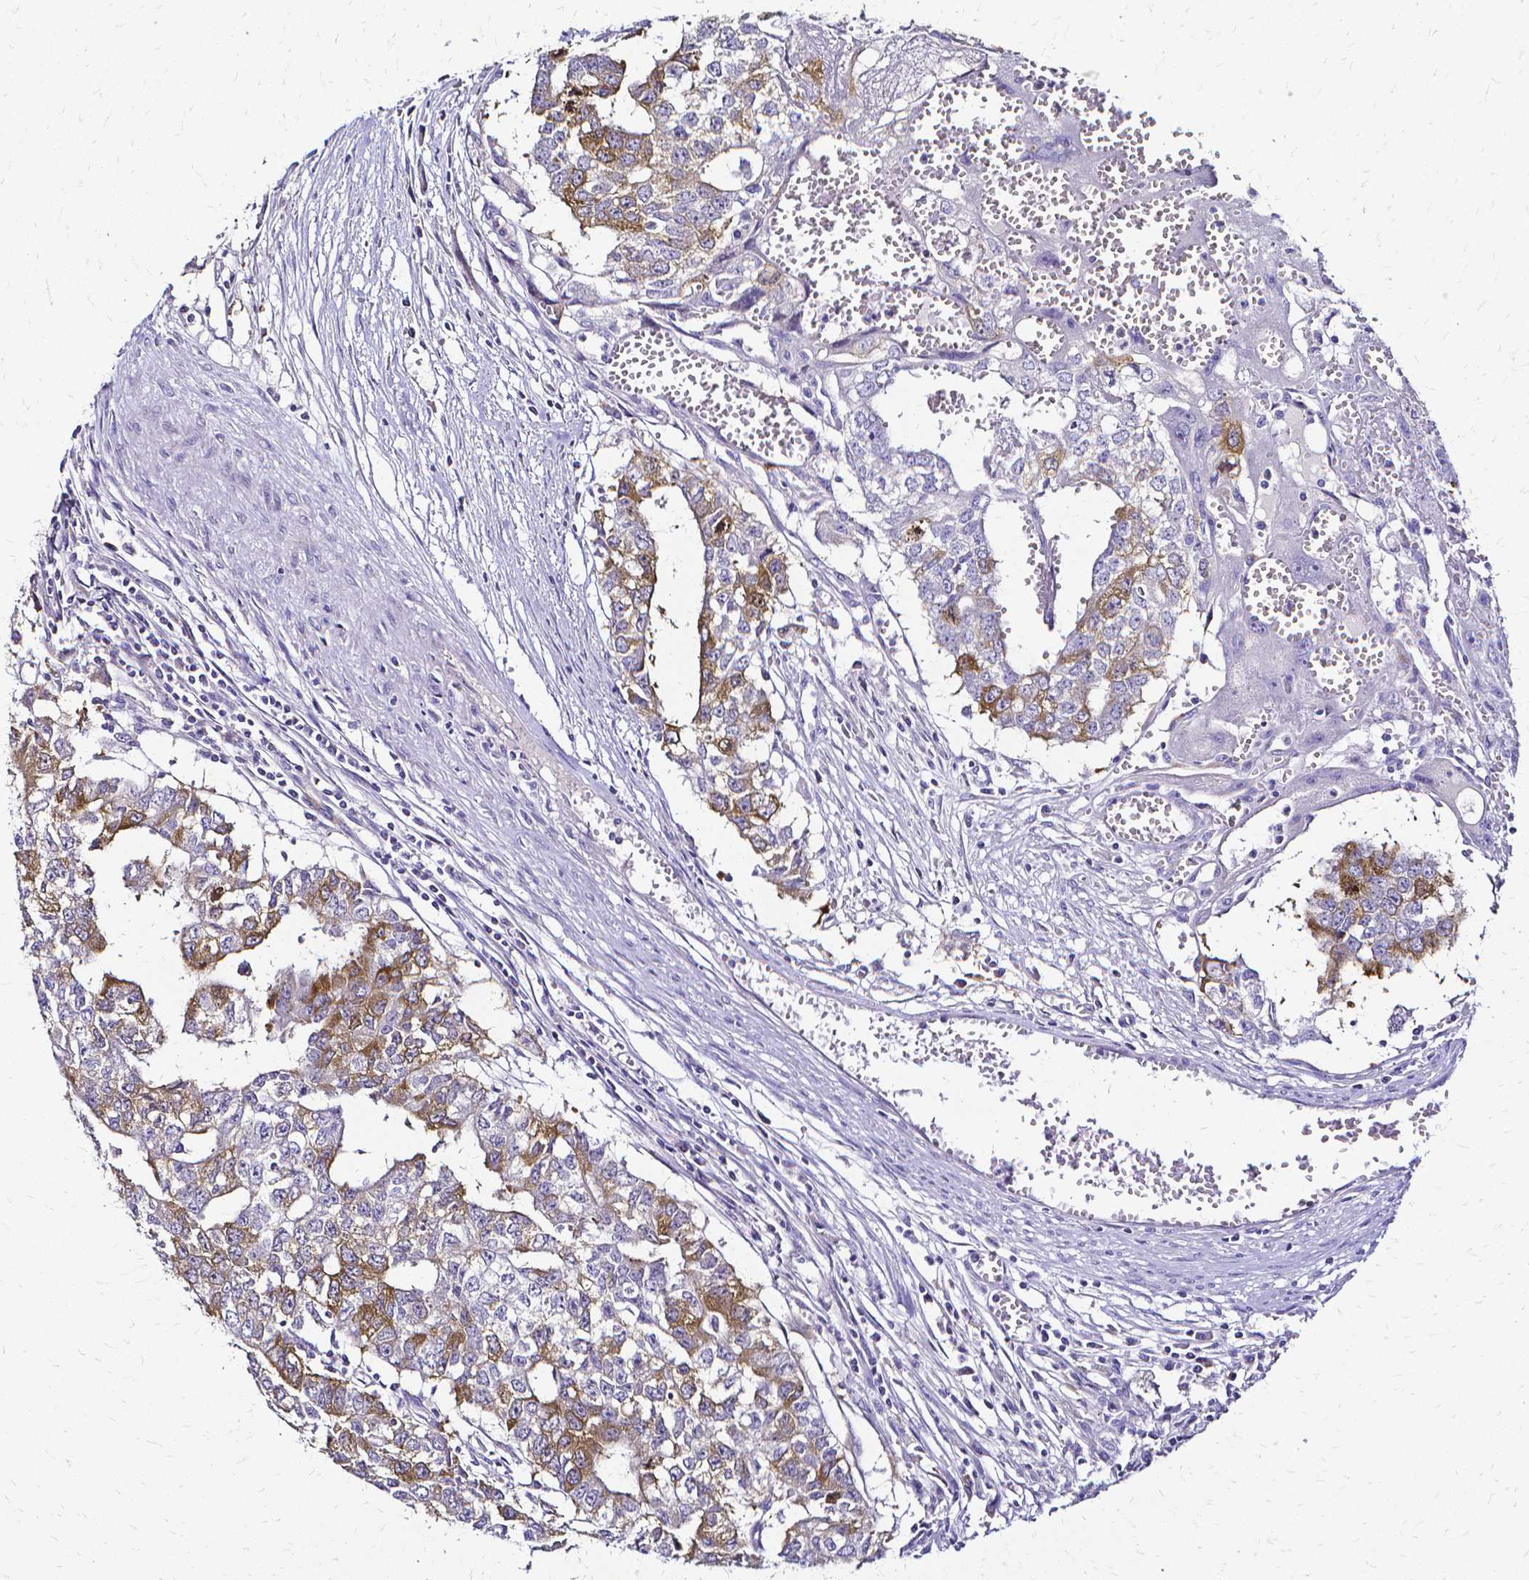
{"staining": {"intensity": "moderate", "quantity": "25%-75%", "location": "cytoplasmic/membranous"}, "tissue": "testis cancer", "cell_type": "Tumor cells", "image_type": "cancer", "snomed": [{"axis": "morphology", "description": "Carcinoma, Embryonal, NOS"}, {"axis": "morphology", "description": "Teratoma, malignant, NOS"}, {"axis": "topography", "description": "Testis"}], "caption": "The histopathology image shows a brown stain indicating the presence of a protein in the cytoplasmic/membranous of tumor cells in testis cancer (teratoma (malignant)).", "gene": "CCNB1", "patient": {"sex": "male", "age": 24}}